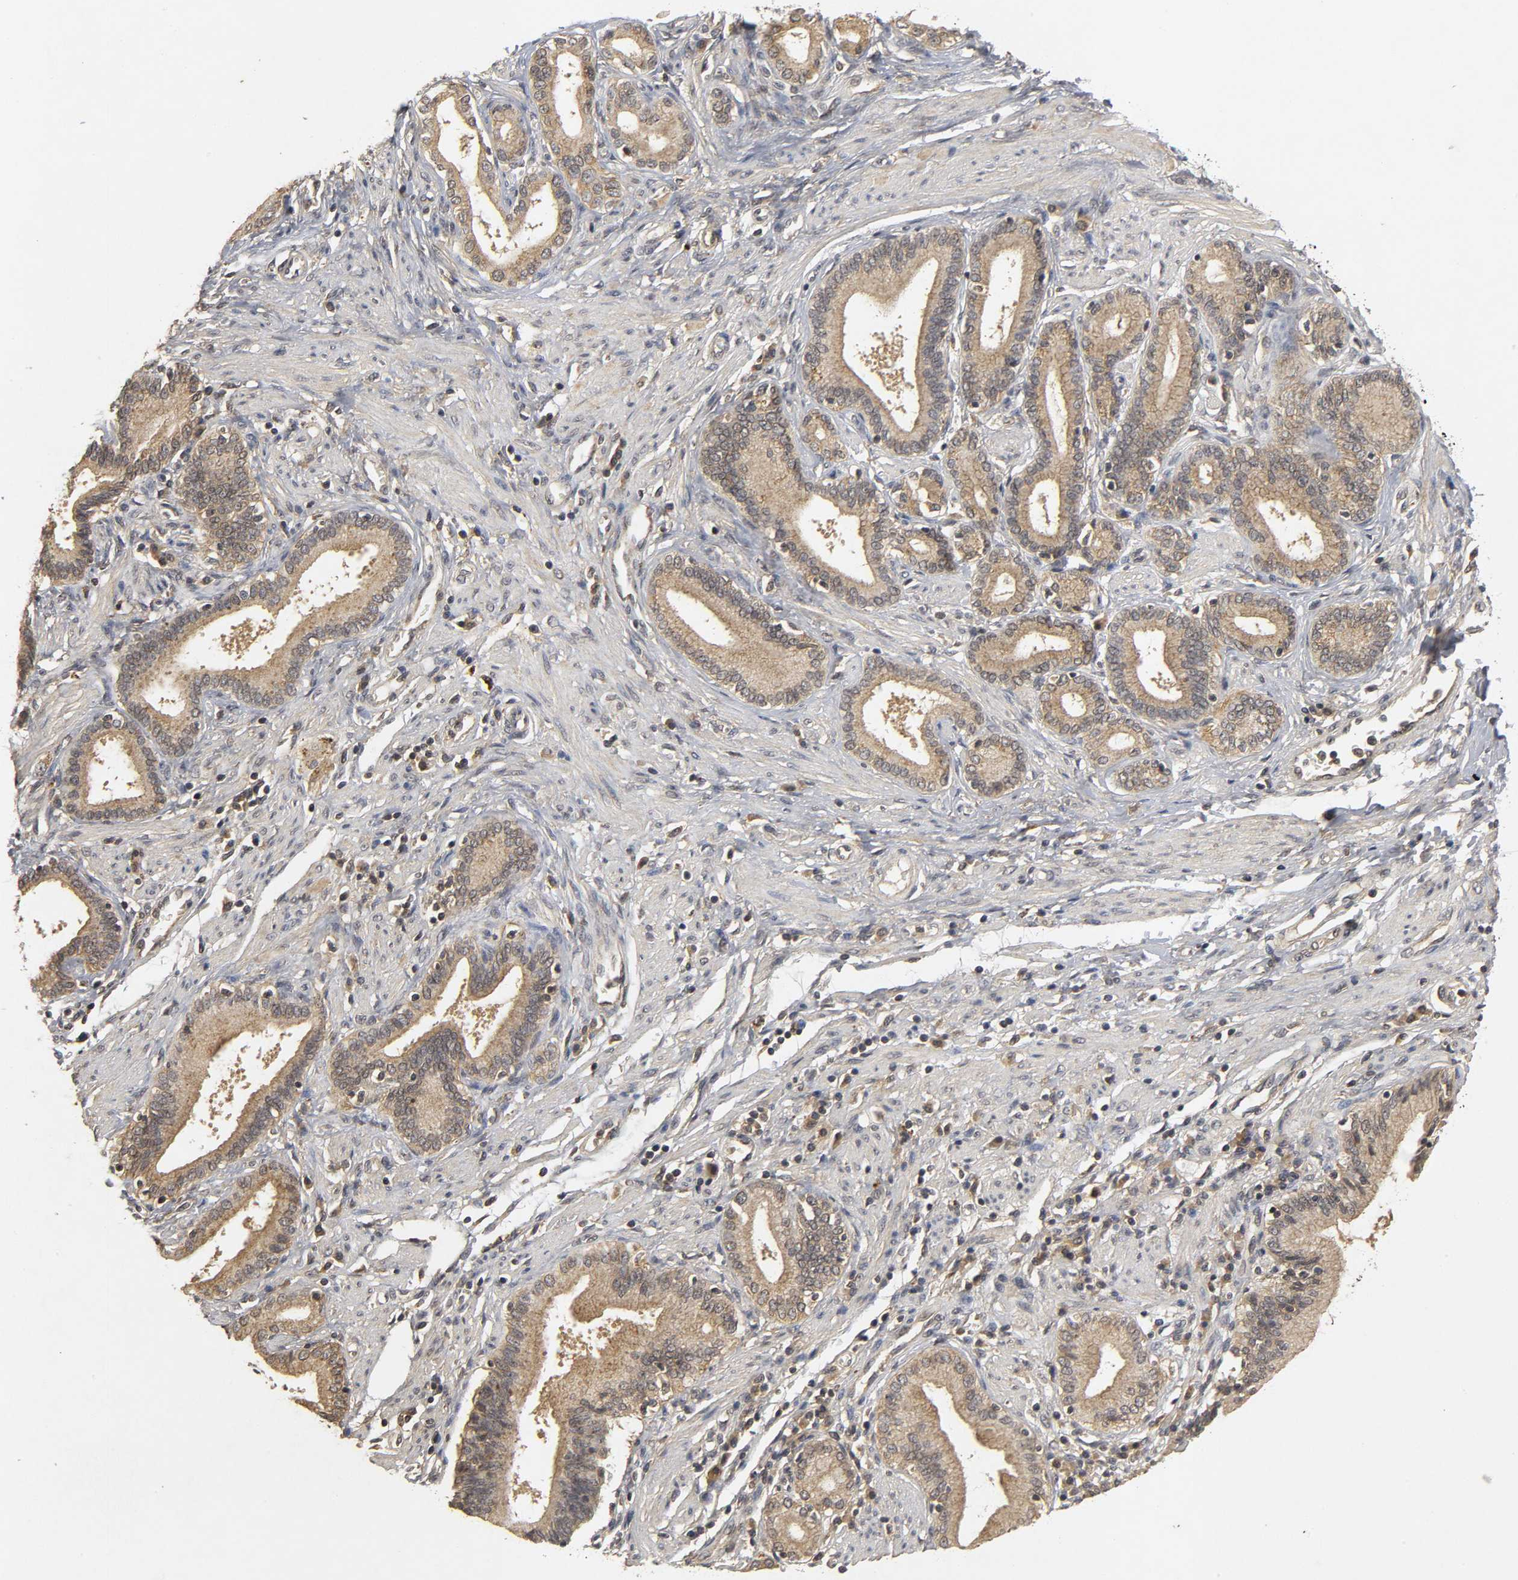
{"staining": {"intensity": "weak", "quantity": ">75%", "location": "cytoplasmic/membranous"}, "tissue": "pancreatic cancer", "cell_type": "Tumor cells", "image_type": "cancer", "snomed": [{"axis": "morphology", "description": "Adenocarcinoma, NOS"}, {"axis": "topography", "description": "Pancreas"}], "caption": "Tumor cells display low levels of weak cytoplasmic/membranous staining in about >75% of cells in human pancreatic cancer. The staining is performed using DAB (3,3'-diaminobenzidine) brown chromogen to label protein expression. The nuclei are counter-stained blue using hematoxylin.", "gene": "TRAF6", "patient": {"sex": "female", "age": 48}}